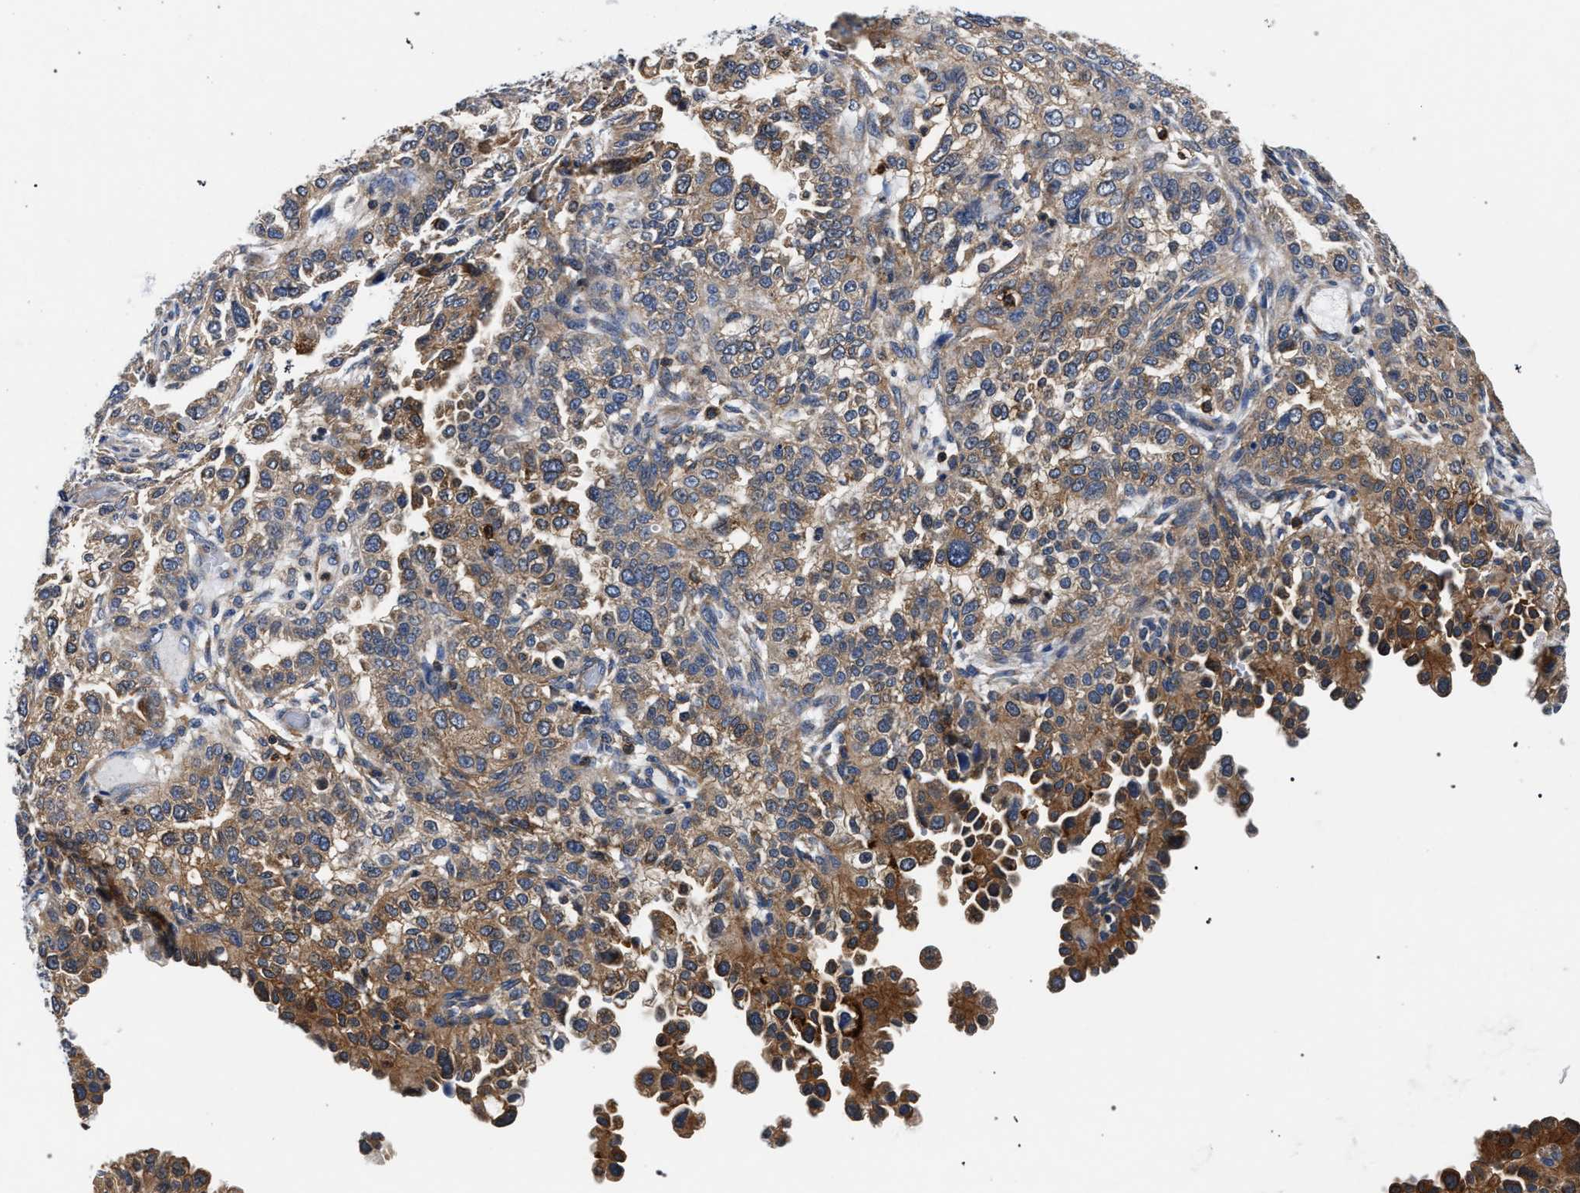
{"staining": {"intensity": "moderate", "quantity": "25%-75%", "location": "cytoplasmic/membranous"}, "tissue": "endometrial cancer", "cell_type": "Tumor cells", "image_type": "cancer", "snomed": [{"axis": "morphology", "description": "Adenocarcinoma, NOS"}, {"axis": "topography", "description": "Endometrium"}], "caption": "Adenocarcinoma (endometrial) stained for a protein (brown) demonstrates moderate cytoplasmic/membranous positive expression in approximately 25%-75% of tumor cells.", "gene": "LASP1", "patient": {"sex": "female", "age": 85}}